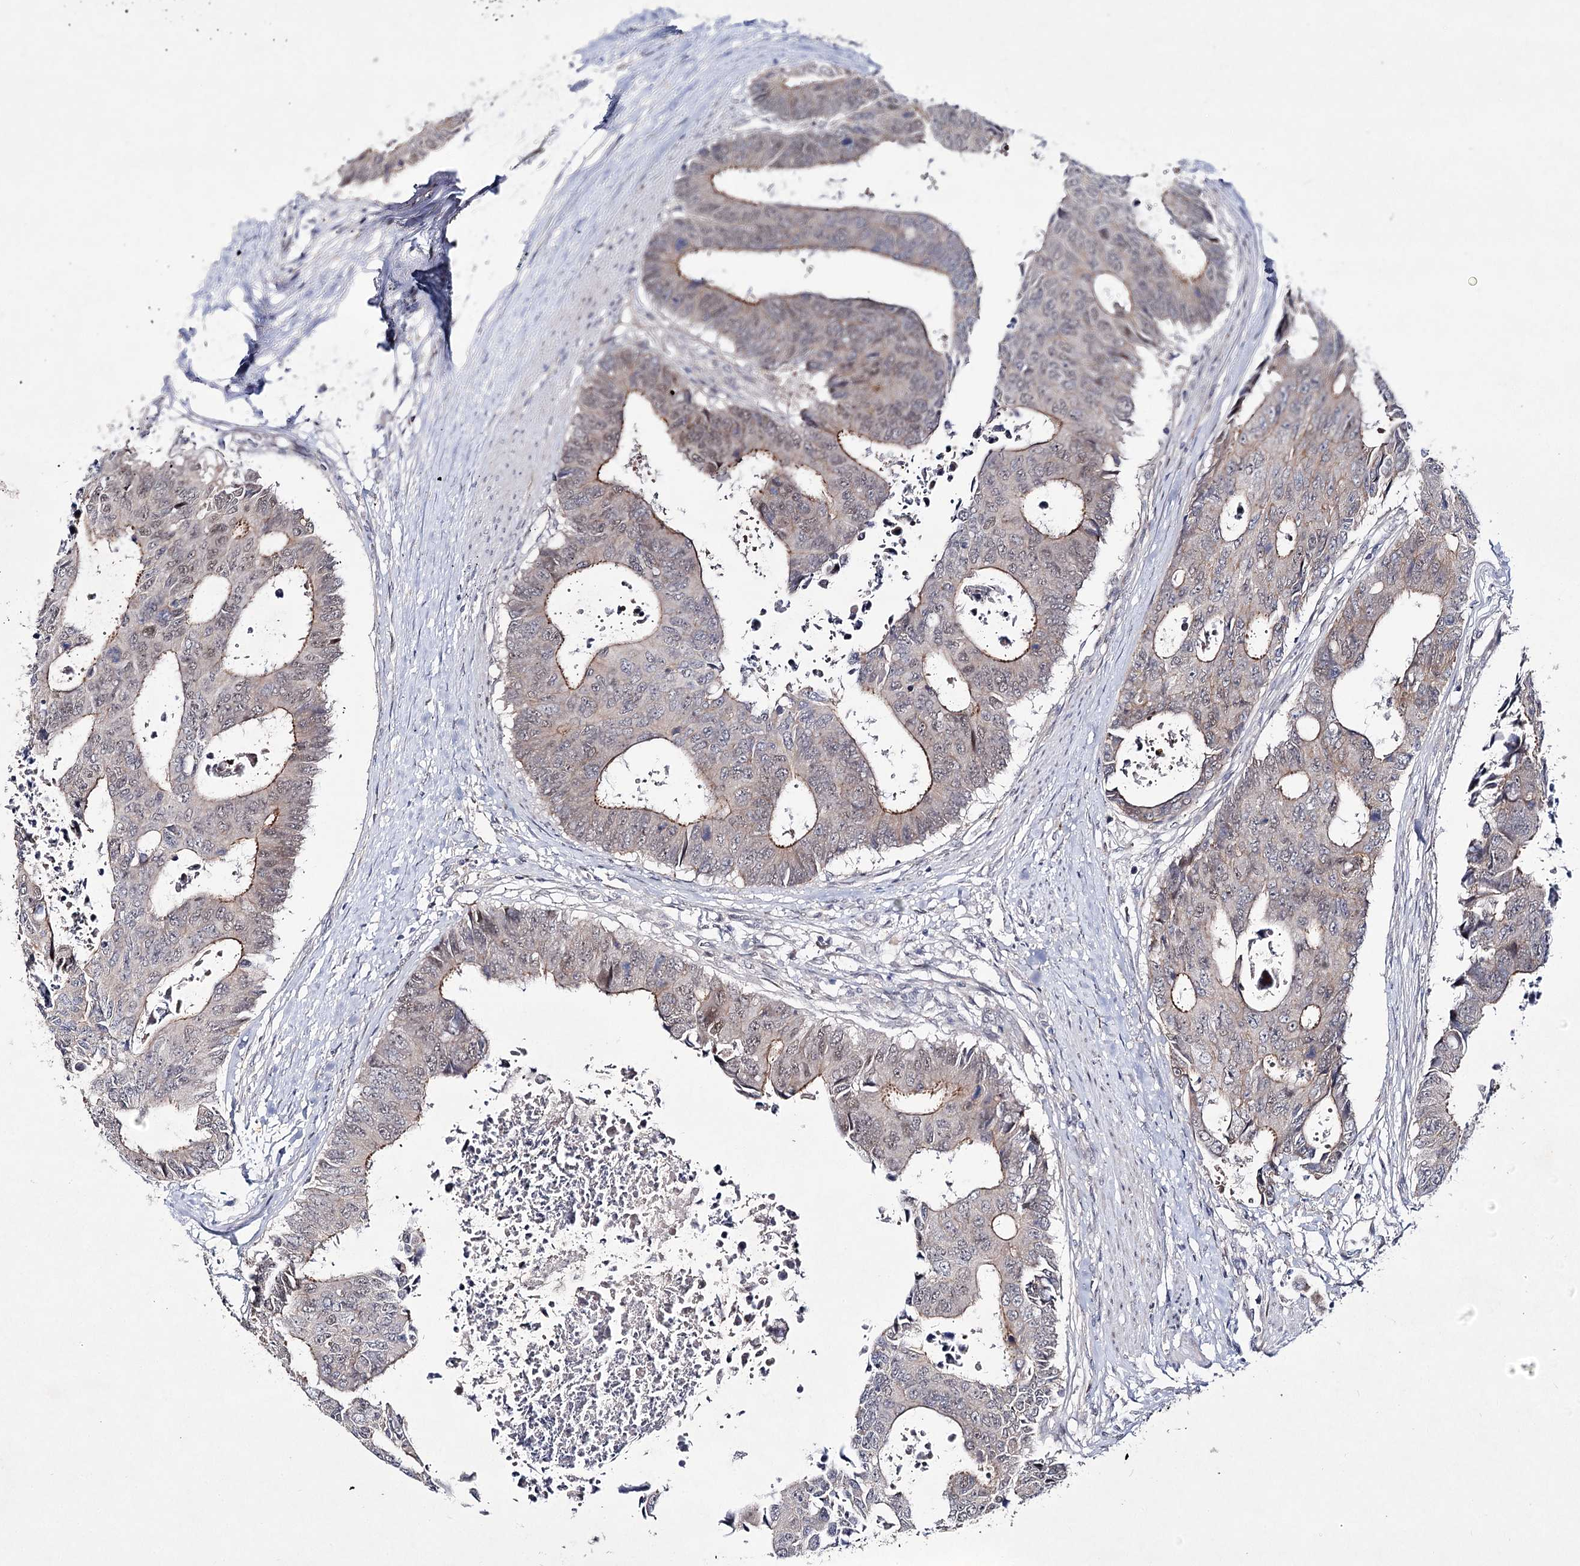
{"staining": {"intensity": "moderate", "quantity": "<25%", "location": "cytoplasmic/membranous"}, "tissue": "colorectal cancer", "cell_type": "Tumor cells", "image_type": "cancer", "snomed": [{"axis": "morphology", "description": "Adenocarcinoma, NOS"}, {"axis": "topography", "description": "Rectum"}], "caption": "Brown immunohistochemical staining in adenocarcinoma (colorectal) displays moderate cytoplasmic/membranous expression in approximately <25% of tumor cells.", "gene": "ARHGAP32", "patient": {"sex": "male", "age": 84}}